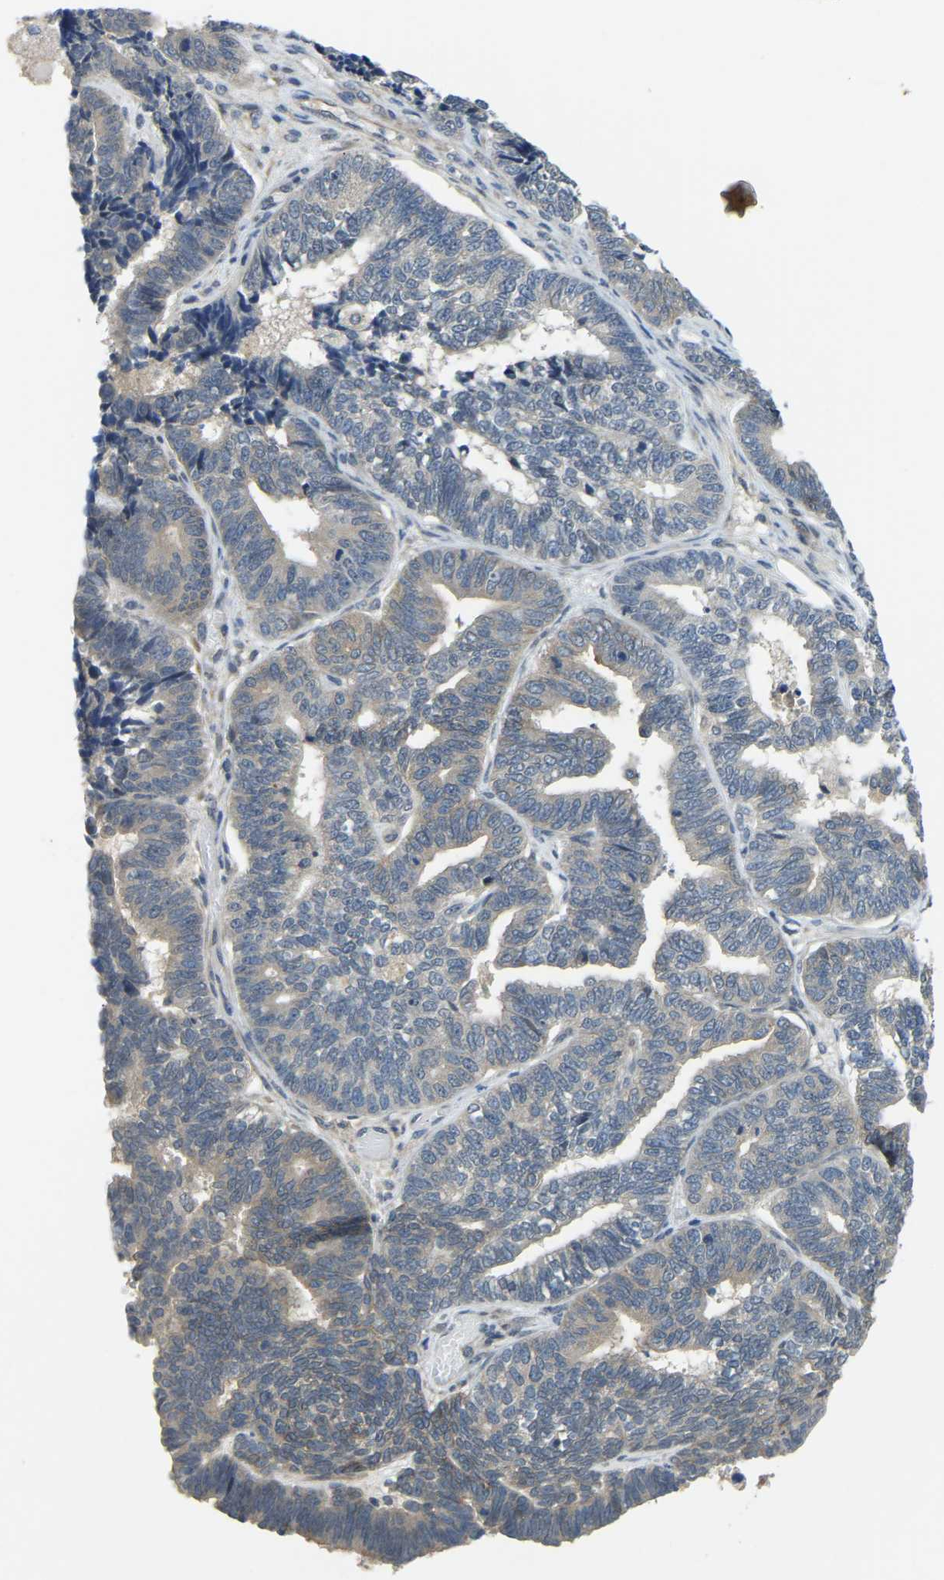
{"staining": {"intensity": "weak", "quantity": "<25%", "location": "cytoplasmic/membranous"}, "tissue": "endometrial cancer", "cell_type": "Tumor cells", "image_type": "cancer", "snomed": [{"axis": "morphology", "description": "Adenocarcinoma, NOS"}, {"axis": "topography", "description": "Endometrium"}], "caption": "This is an IHC micrograph of adenocarcinoma (endometrial). There is no expression in tumor cells.", "gene": "AHNAK", "patient": {"sex": "female", "age": 70}}